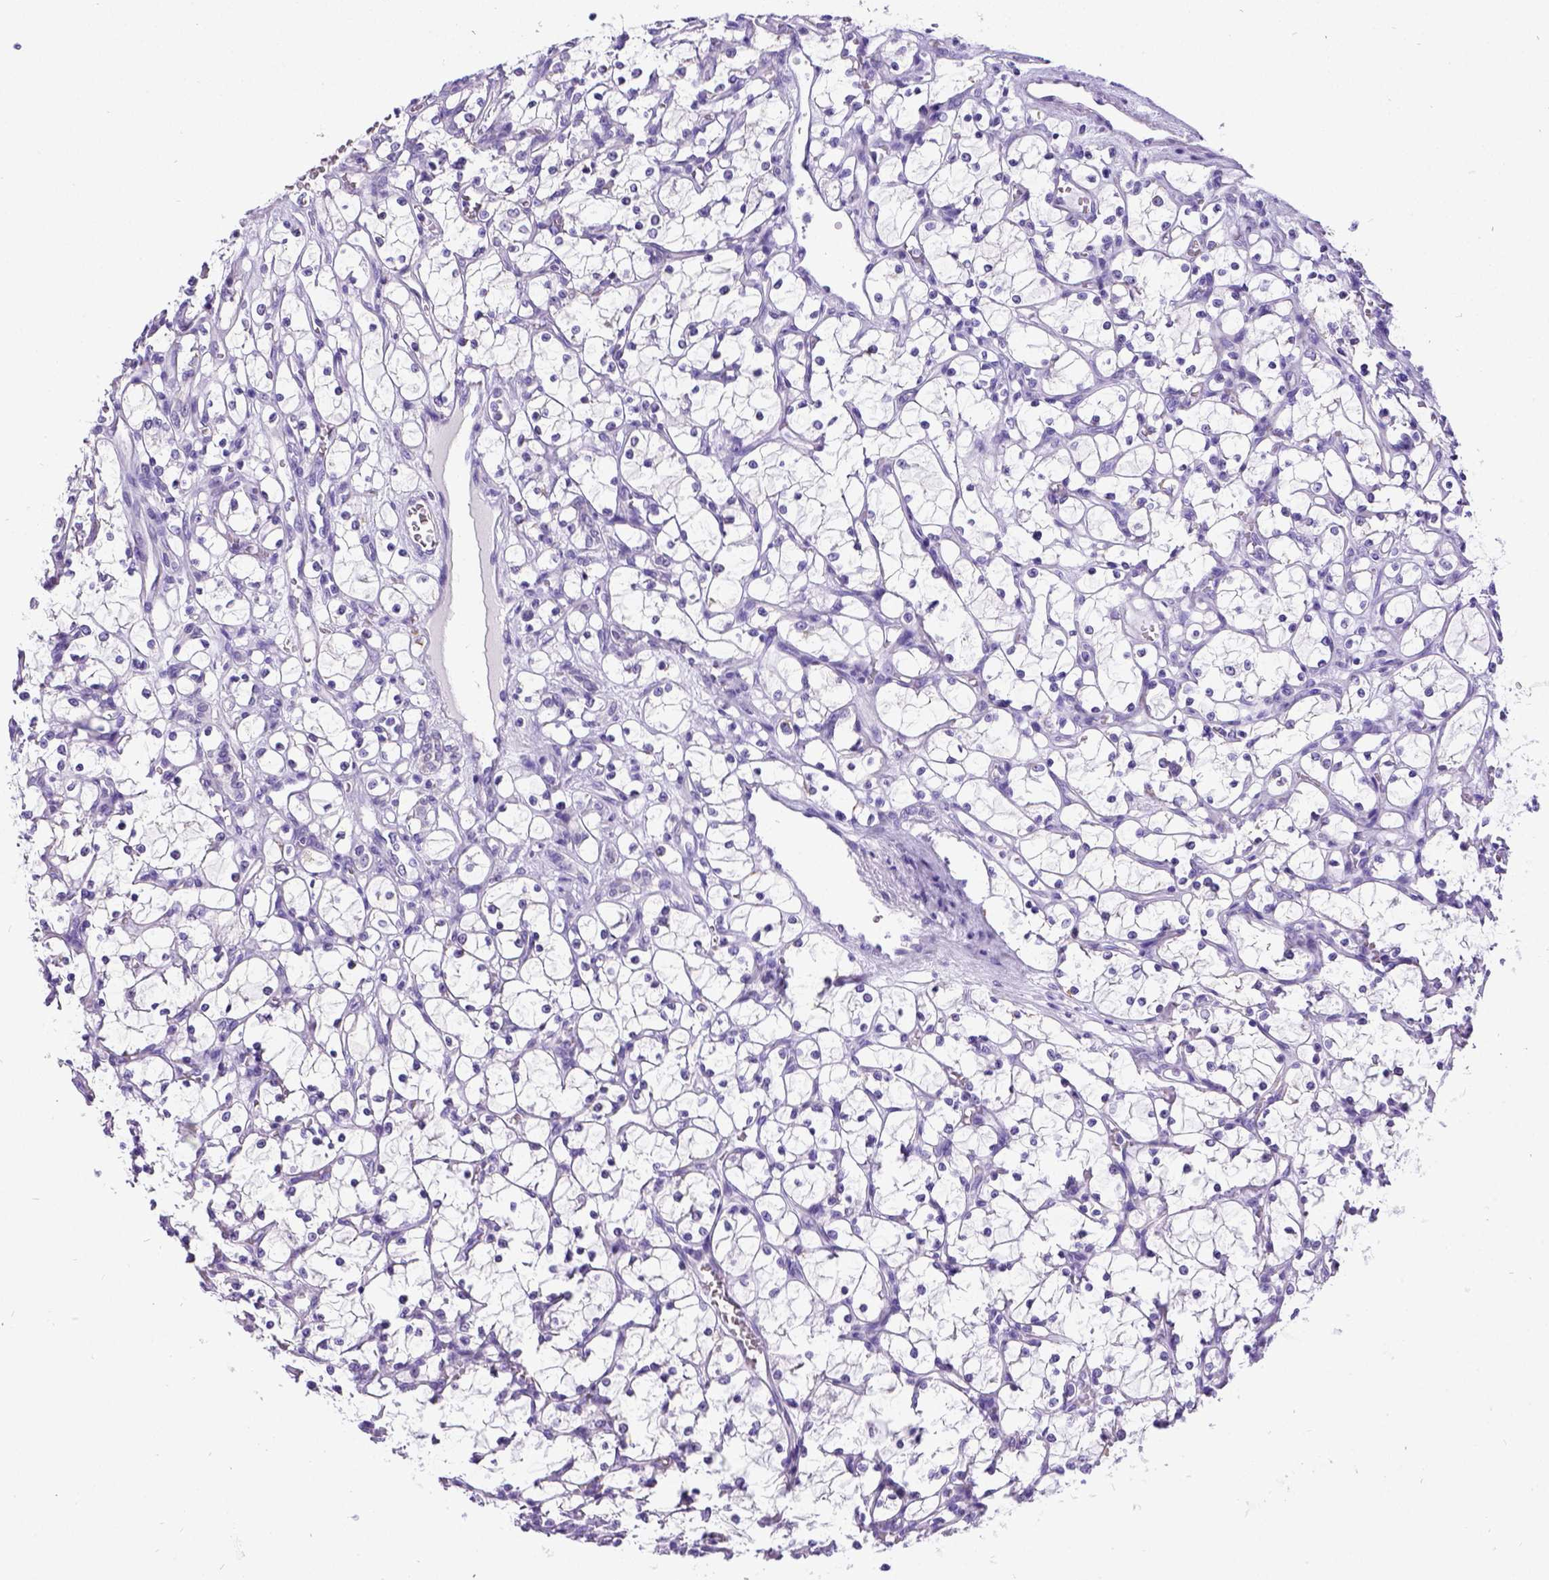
{"staining": {"intensity": "negative", "quantity": "none", "location": "none"}, "tissue": "renal cancer", "cell_type": "Tumor cells", "image_type": "cancer", "snomed": [{"axis": "morphology", "description": "Adenocarcinoma, NOS"}, {"axis": "topography", "description": "Kidney"}], "caption": "This is an immunohistochemistry image of human renal cancer (adenocarcinoma). There is no positivity in tumor cells.", "gene": "SATB2", "patient": {"sex": "female", "age": 69}}